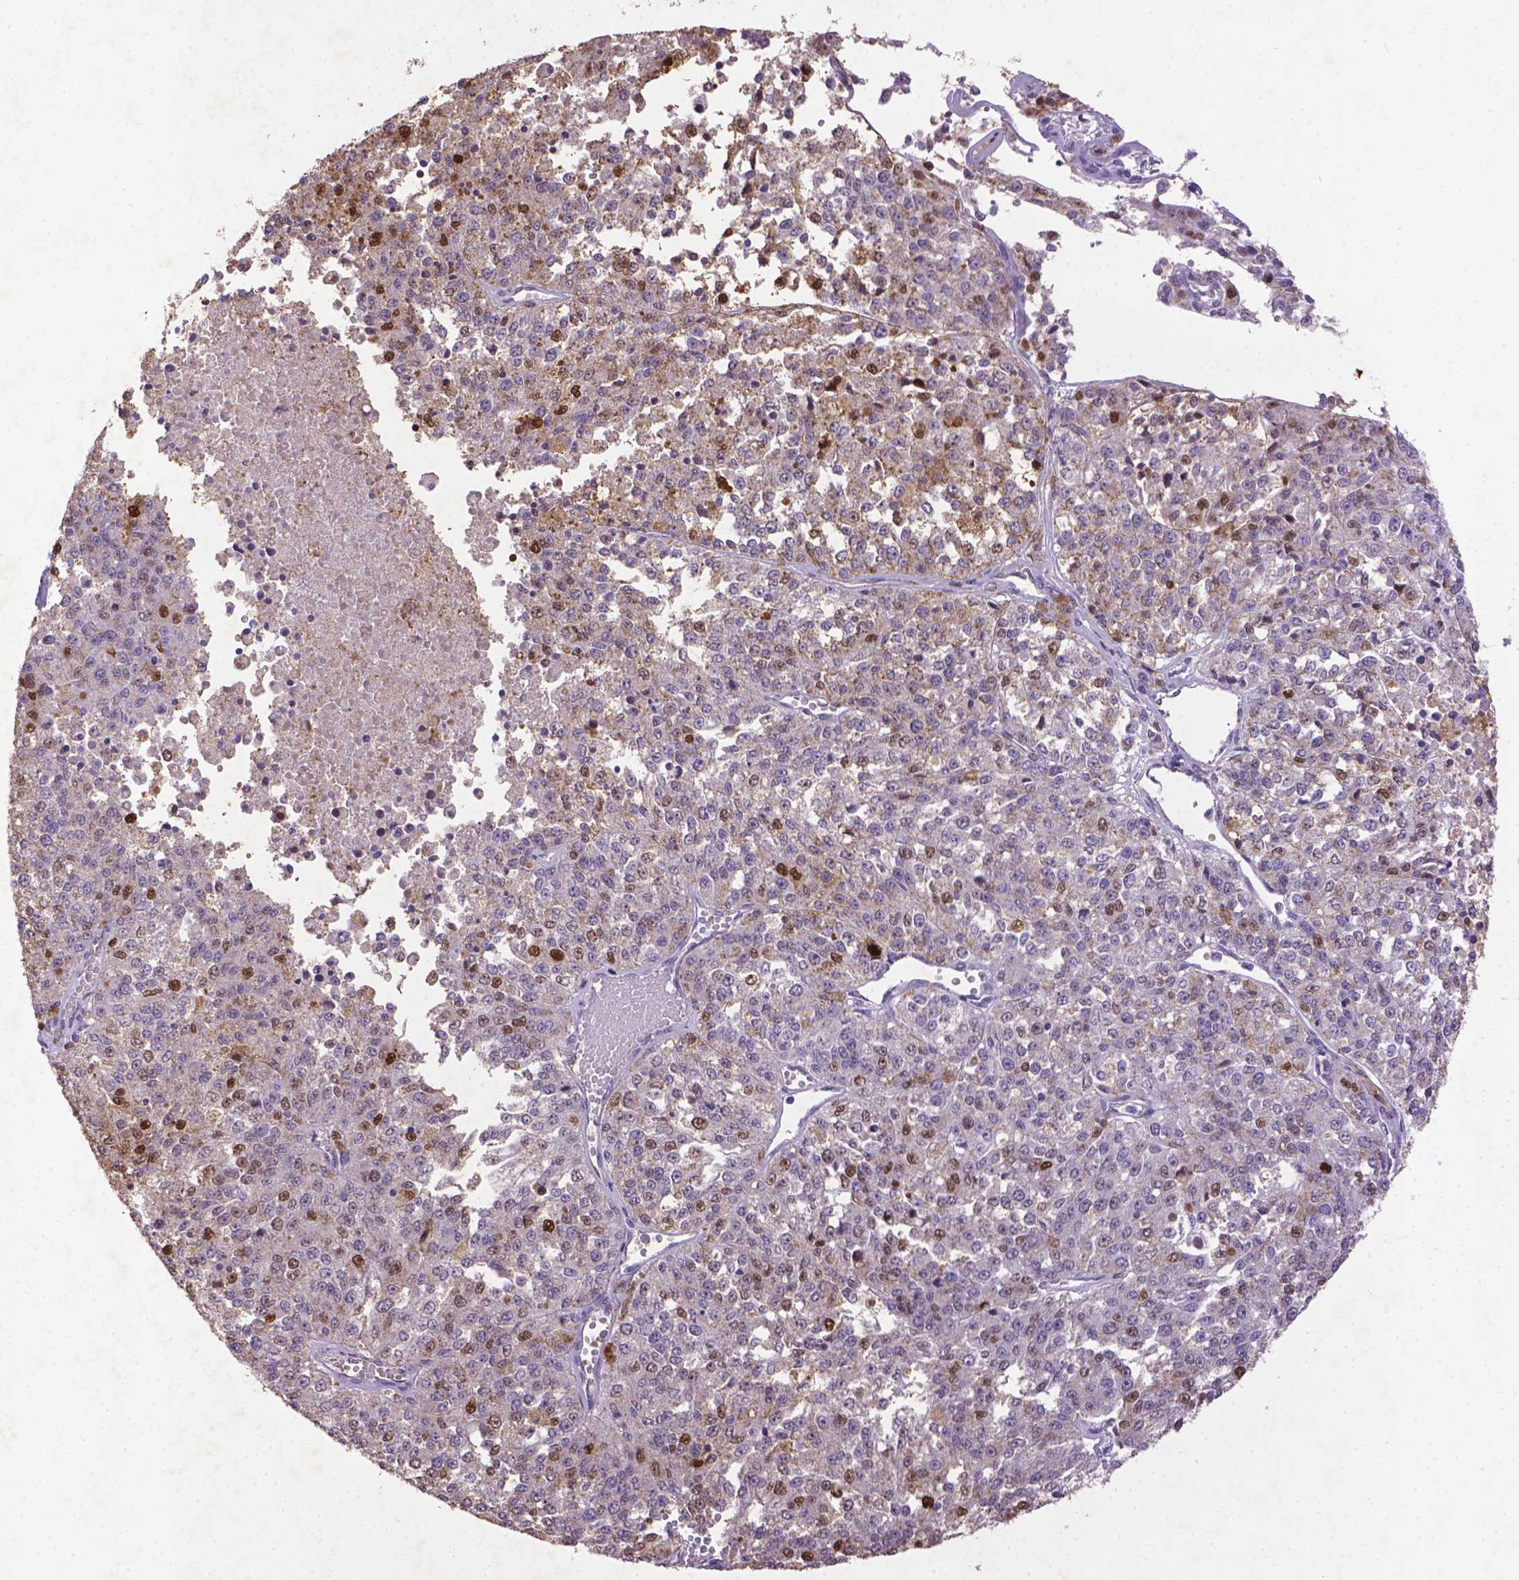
{"staining": {"intensity": "strong", "quantity": "<25%", "location": "nuclear"}, "tissue": "melanoma", "cell_type": "Tumor cells", "image_type": "cancer", "snomed": [{"axis": "morphology", "description": "Malignant melanoma, Metastatic site"}, {"axis": "topography", "description": "Lymph node"}], "caption": "Human melanoma stained for a protein (brown) reveals strong nuclear positive positivity in about <25% of tumor cells.", "gene": "CDKN1A", "patient": {"sex": "female", "age": 64}}